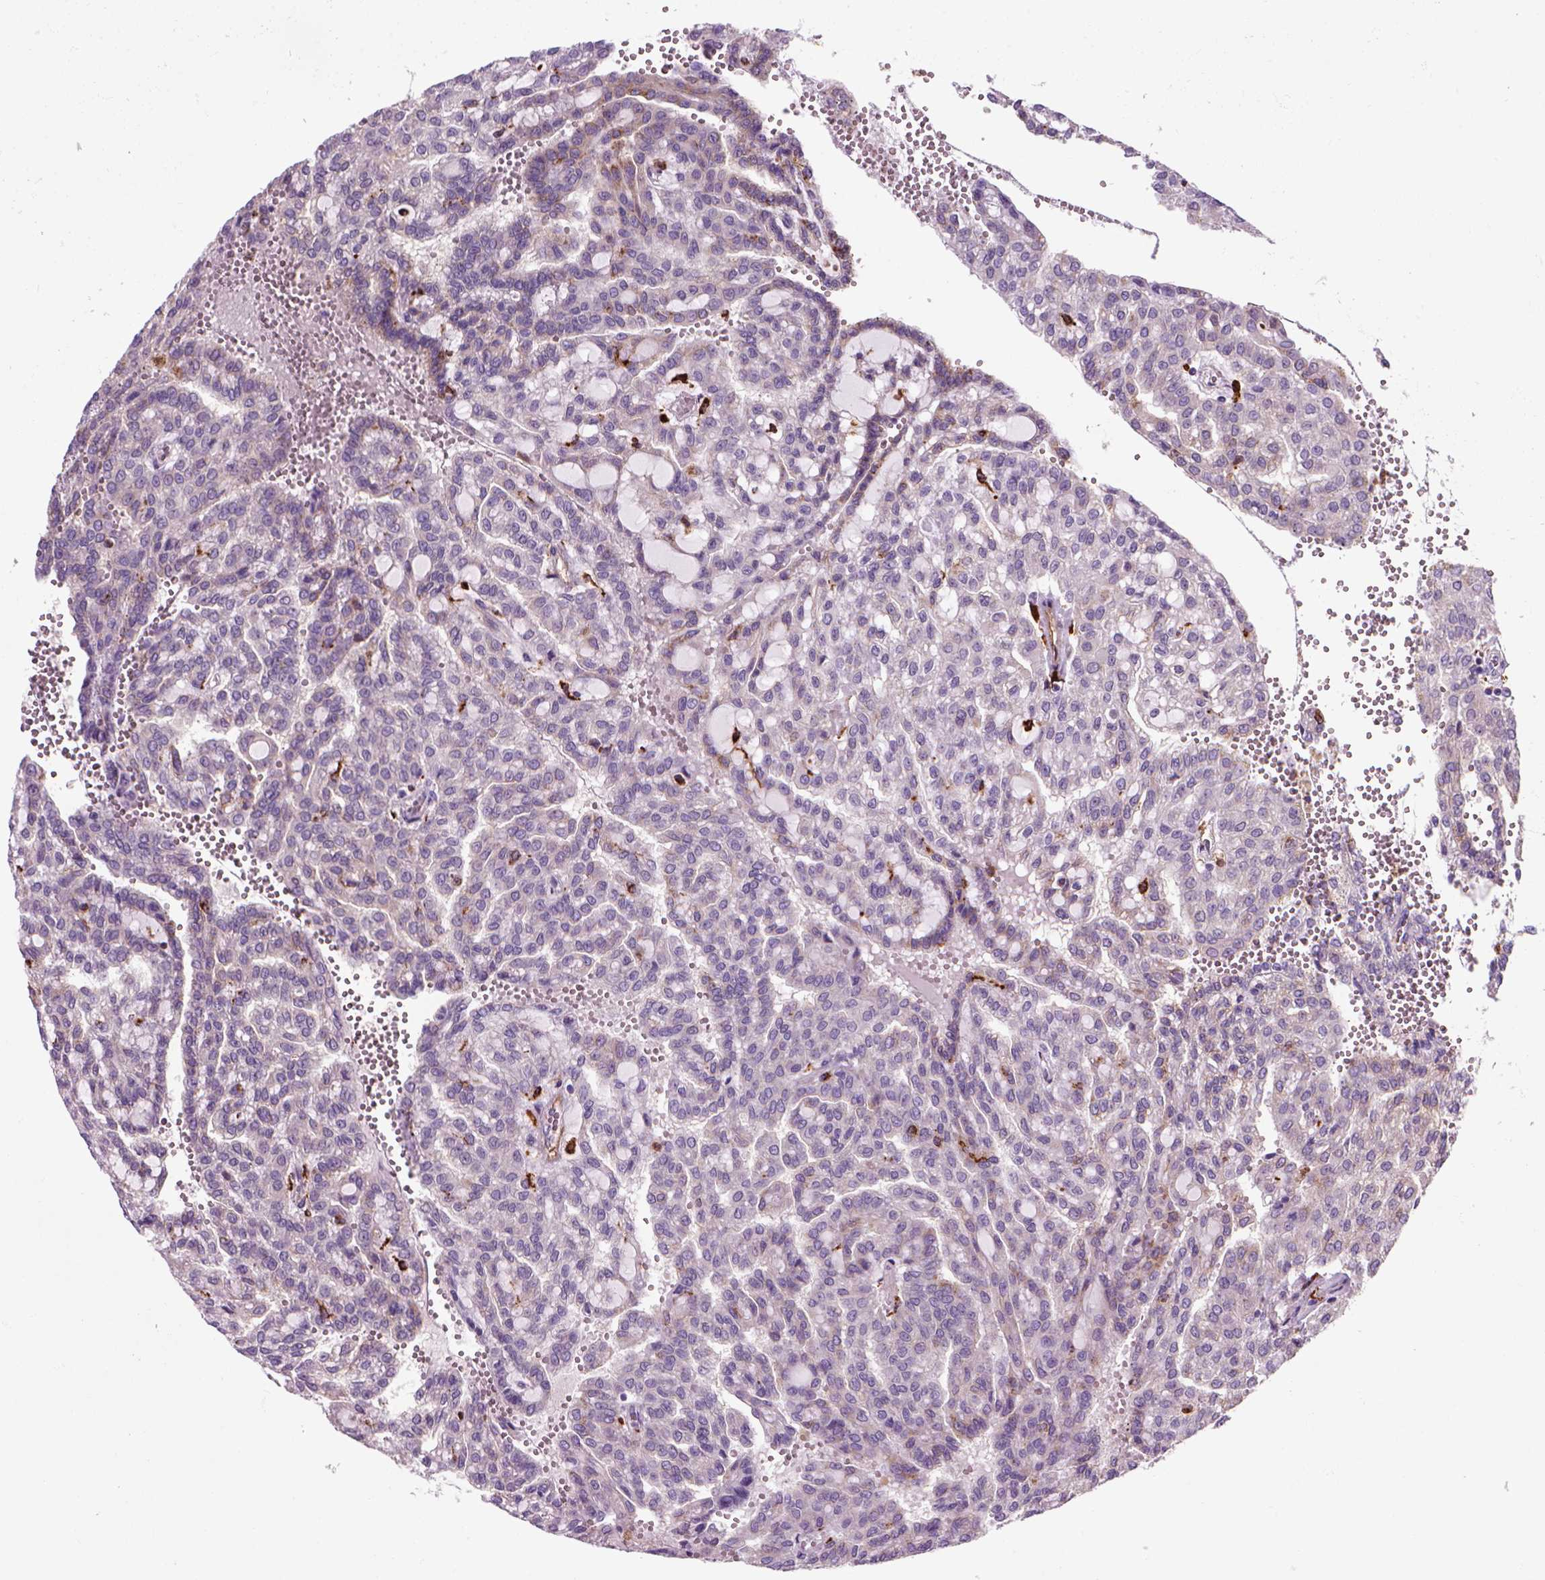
{"staining": {"intensity": "negative", "quantity": "none", "location": "none"}, "tissue": "renal cancer", "cell_type": "Tumor cells", "image_type": "cancer", "snomed": [{"axis": "morphology", "description": "Adenocarcinoma, NOS"}, {"axis": "topography", "description": "Kidney"}], "caption": "The micrograph reveals no staining of tumor cells in renal adenocarcinoma. (Brightfield microscopy of DAB (3,3'-diaminobenzidine) IHC at high magnification).", "gene": "MARCKS", "patient": {"sex": "male", "age": 63}}